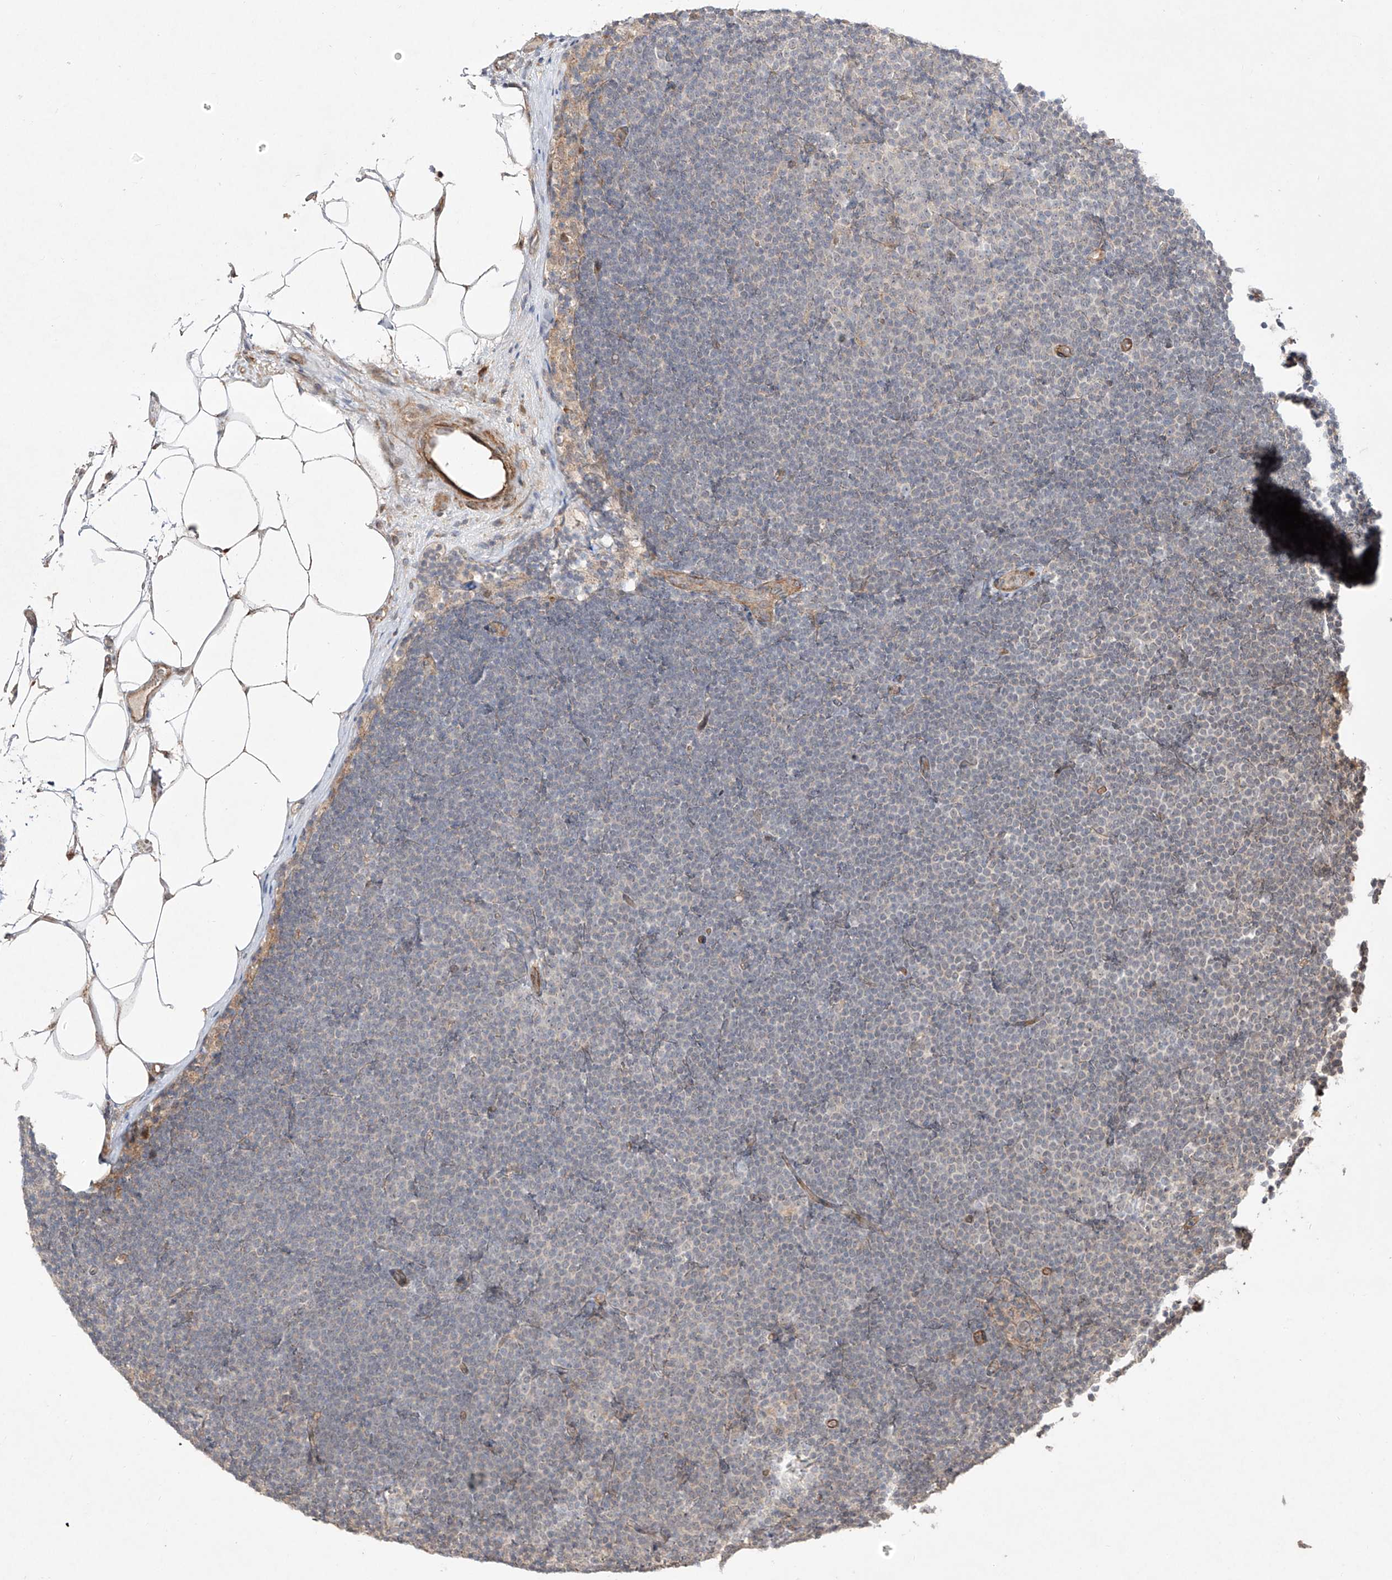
{"staining": {"intensity": "negative", "quantity": "none", "location": "none"}, "tissue": "lymphoma", "cell_type": "Tumor cells", "image_type": "cancer", "snomed": [{"axis": "morphology", "description": "Malignant lymphoma, non-Hodgkin's type, Low grade"}, {"axis": "topography", "description": "Lymph node"}], "caption": "Immunohistochemistry of lymphoma displays no positivity in tumor cells.", "gene": "KDM1B", "patient": {"sex": "female", "age": 53}}